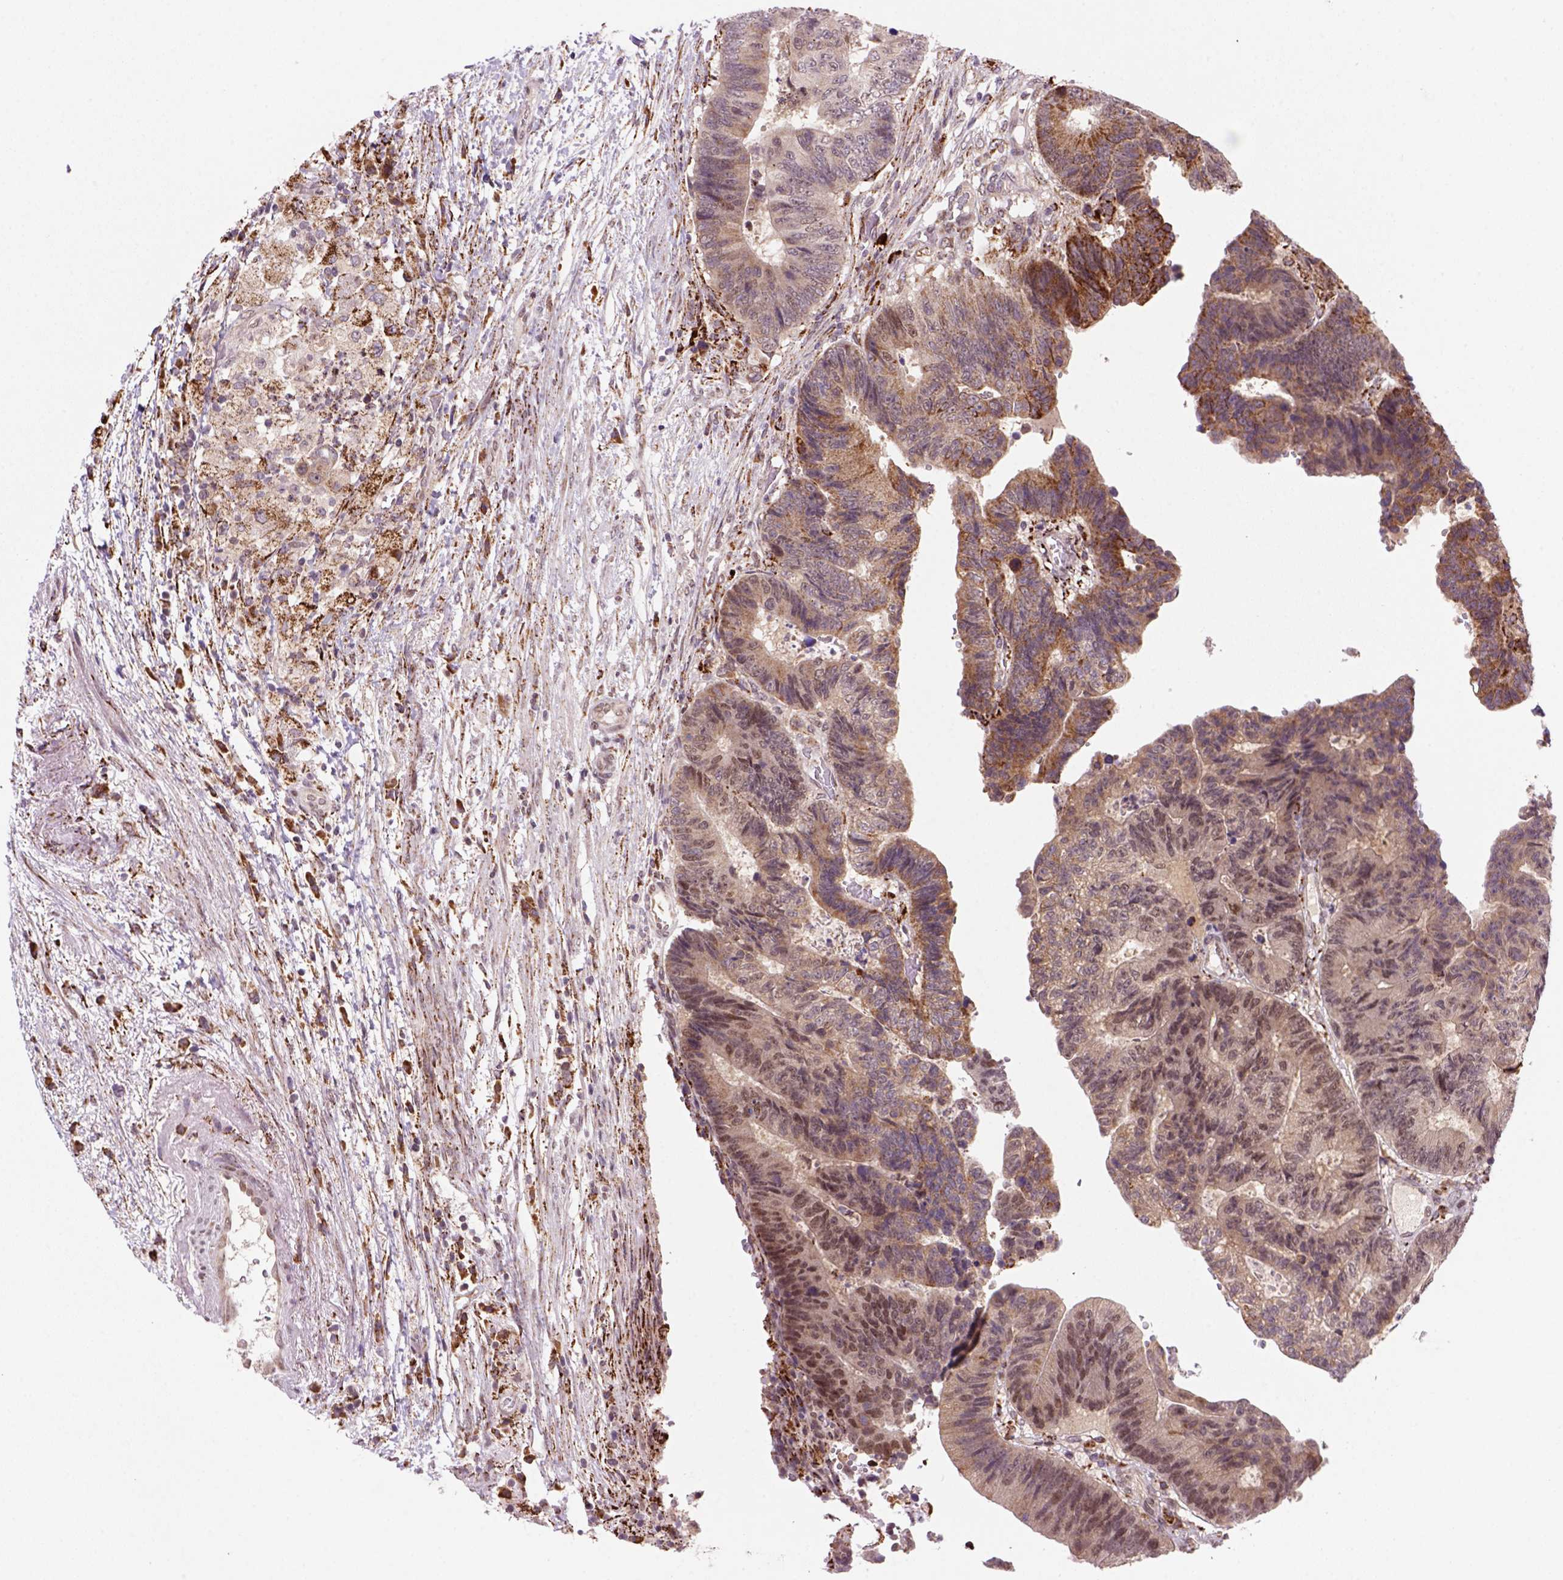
{"staining": {"intensity": "moderate", "quantity": ">75%", "location": "cytoplasmic/membranous"}, "tissue": "colorectal cancer", "cell_type": "Tumor cells", "image_type": "cancer", "snomed": [{"axis": "morphology", "description": "Adenocarcinoma, NOS"}, {"axis": "topography", "description": "Colon"}], "caption": "Human colorectal adenocarcinoma stained for a protein (brown) demonstrates moderate cytoplasmic/membranous positive expression in about >75% of tumor cells.", "gene": "FZD7", "patient": {"sex": "female", "age": 48}}